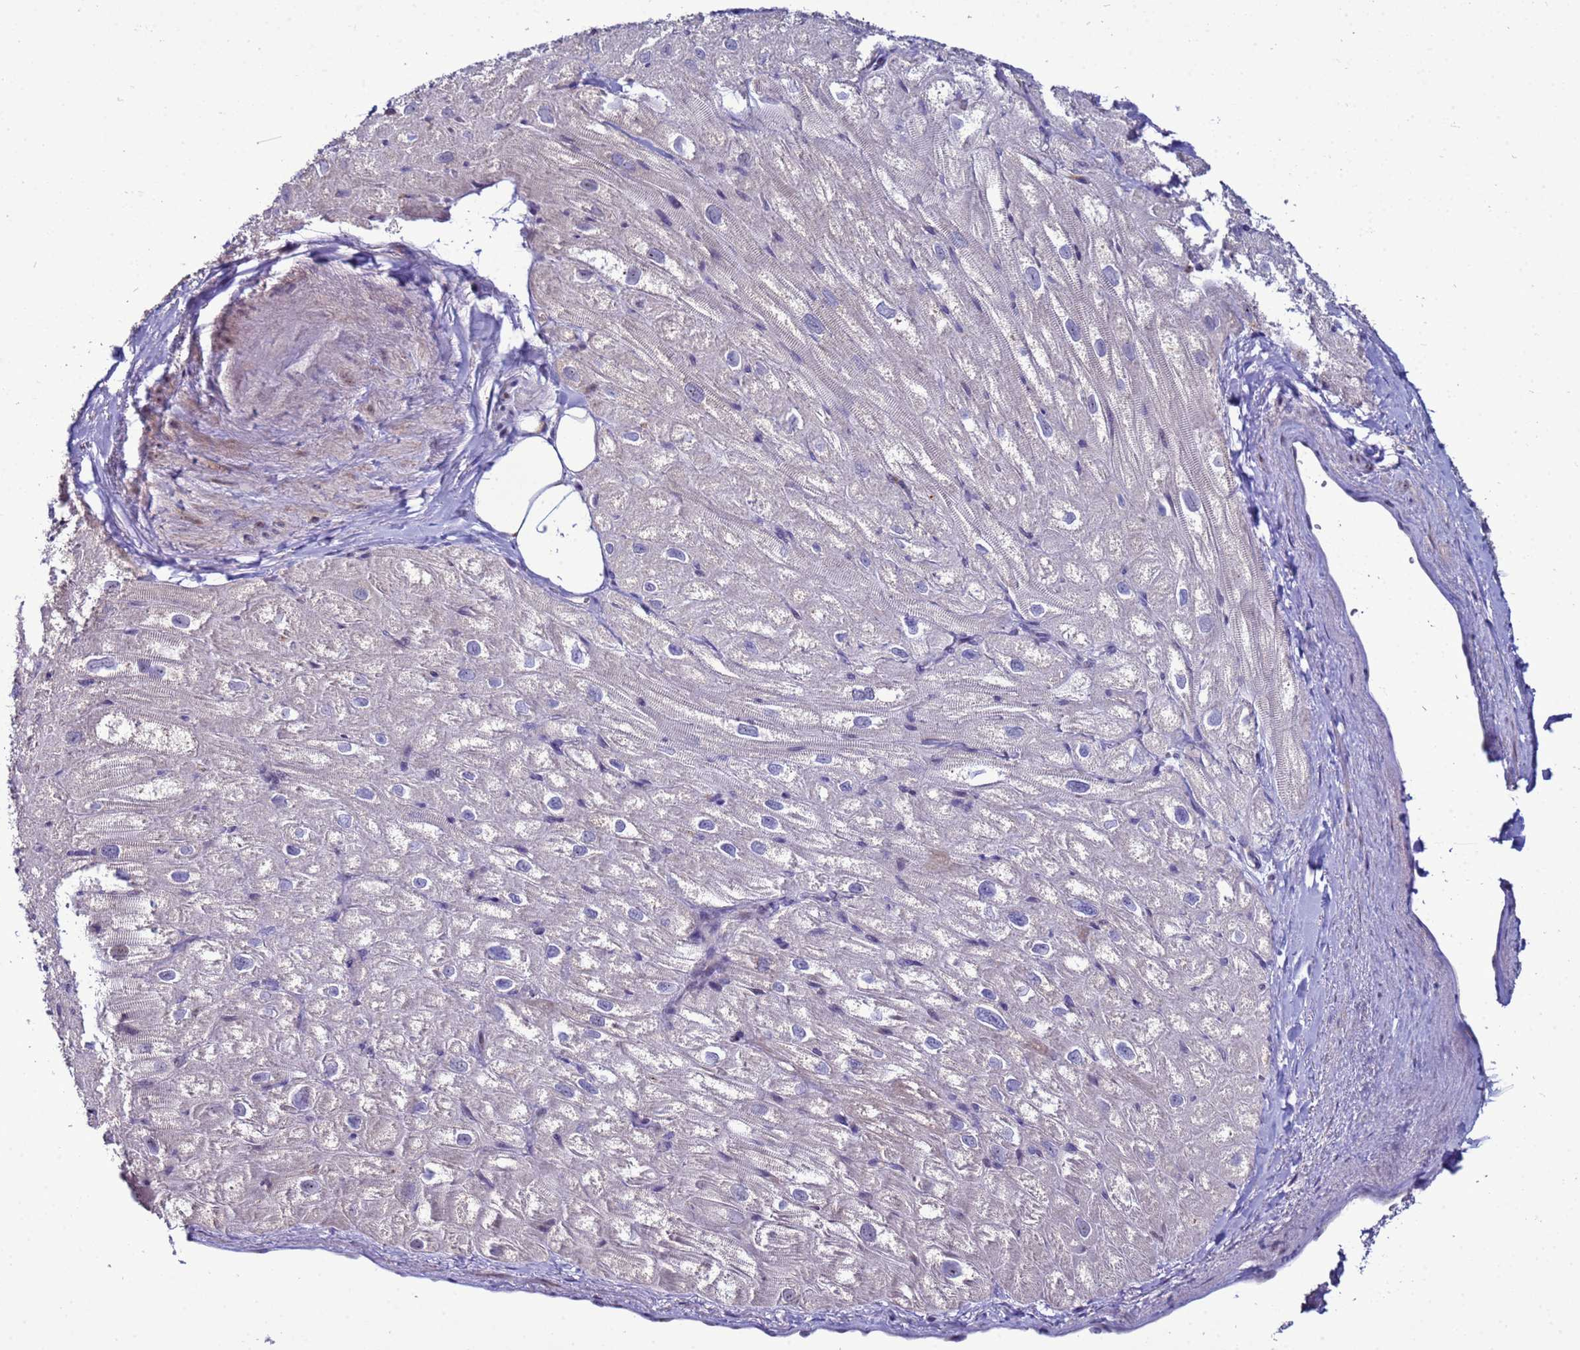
{"staining": {"intensity": "weak", "quantity": "25%-75%", "location": "cytoplasmic/membranous"}, "tissue": "heart muscle", "cell_type": "Cardiomyocytes", "image_type": "normal", "snomed": [{"axis": "morphology", "description": "Normal tissue, NOS"}, {"axis": "topography", "description": "Heart"}], "caption": "IHC histopathology image of normal heart muscle: heart muscle stained using immunohistochemistry demonstrates low levels of weak protein expression localized specifically in the cytoplasmic/membranous of cardiomyocytes, appearing as a cytoplasmic/membranous brown color.", "gene": "NOL8", "patient": {"sex": "male", "age": 50}}